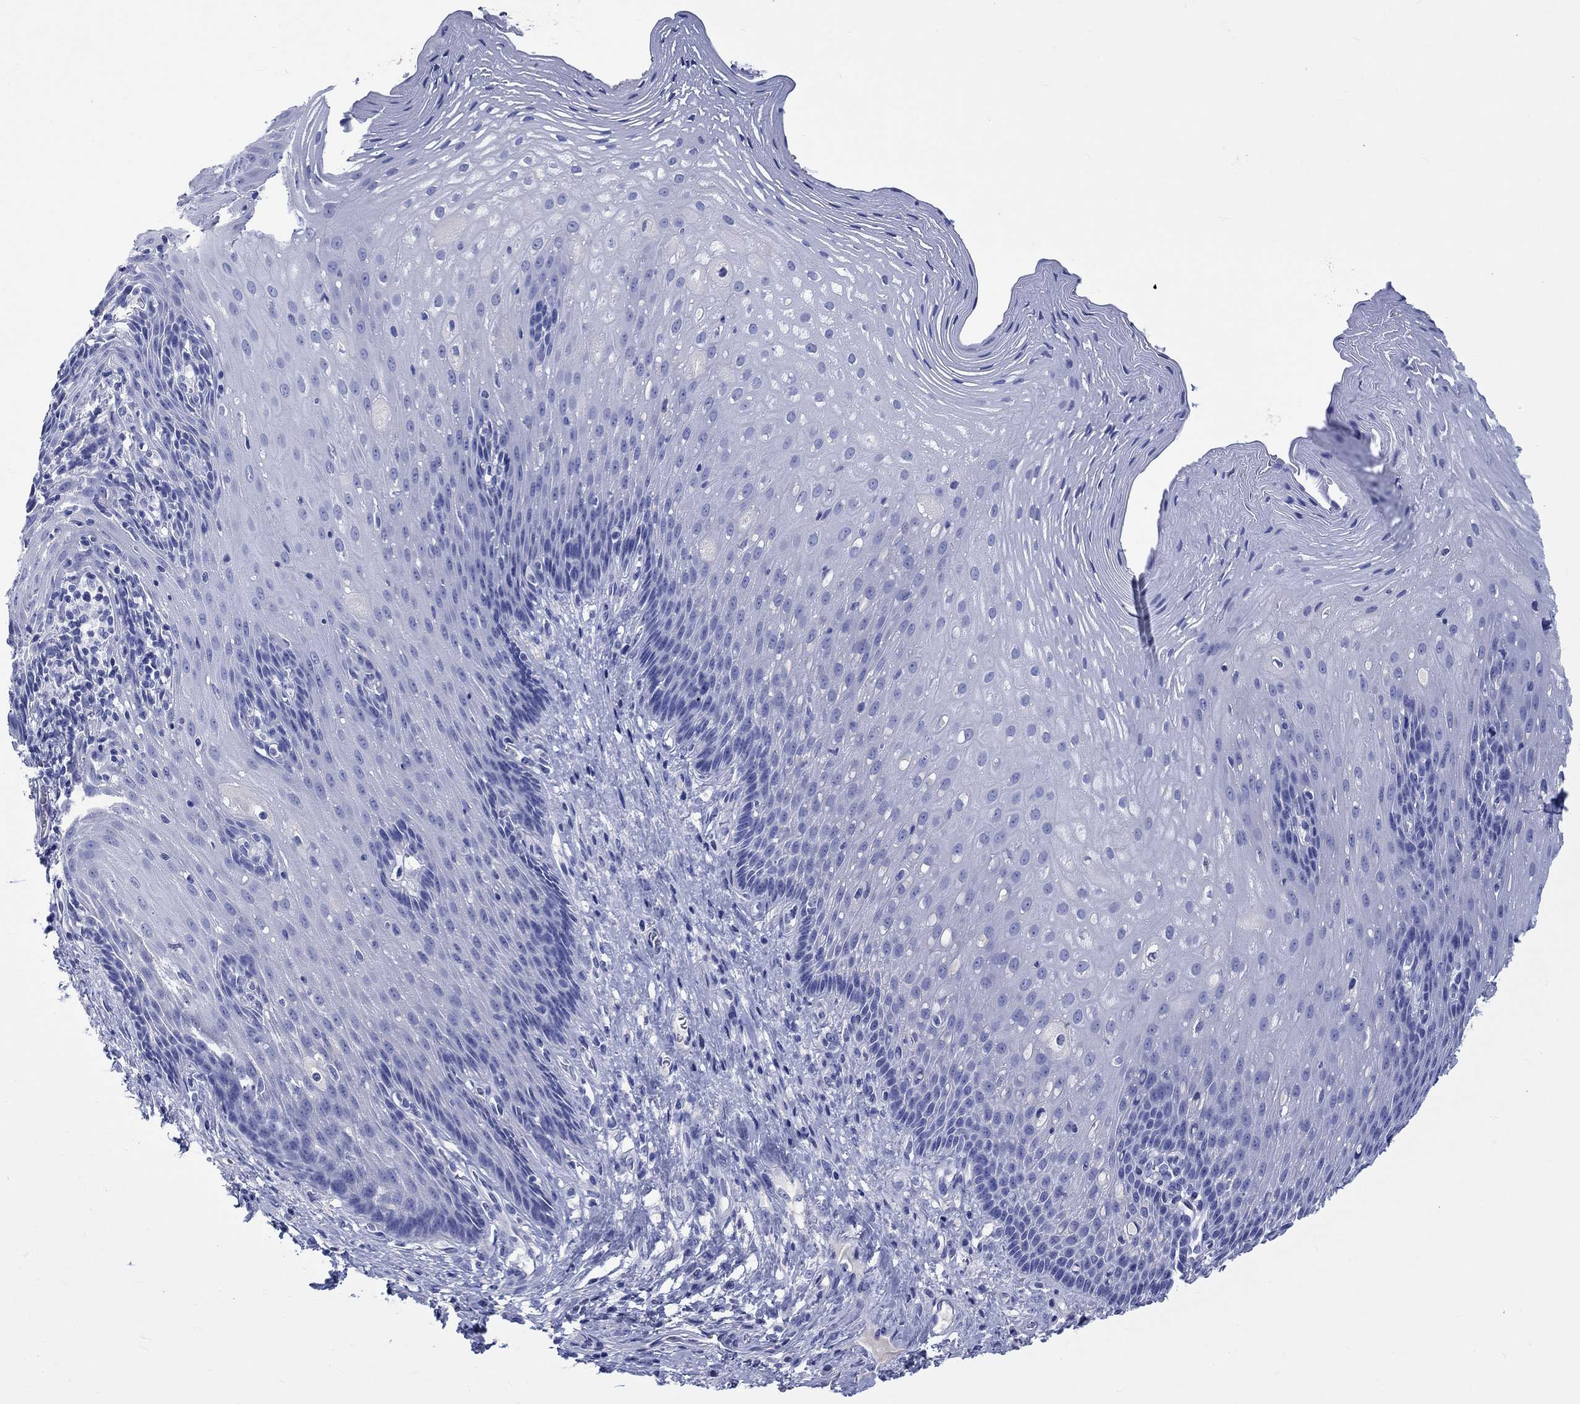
{"staining": {"intensity": "negative", "quantity": "none", "location": "none"}, "tissue": "esophagus", "cell_type": "Squamous epithelial cells", "image_type": "normal", "snomed": [{"axis": "morphology", "description": "Normal tissue, NOS"}, {"axis": "topography", "description": "Esophagus"}], "caption": "Immunohistochemical staining of unremarkable human esophagus shows no significant expression in squamous epithelial cells. (DAB (3,3'-diaminobenzidine) immunohistochemistry, high magnification).", "gene": "CACNG3", "patient": {"sex": "male", "age": 76}}